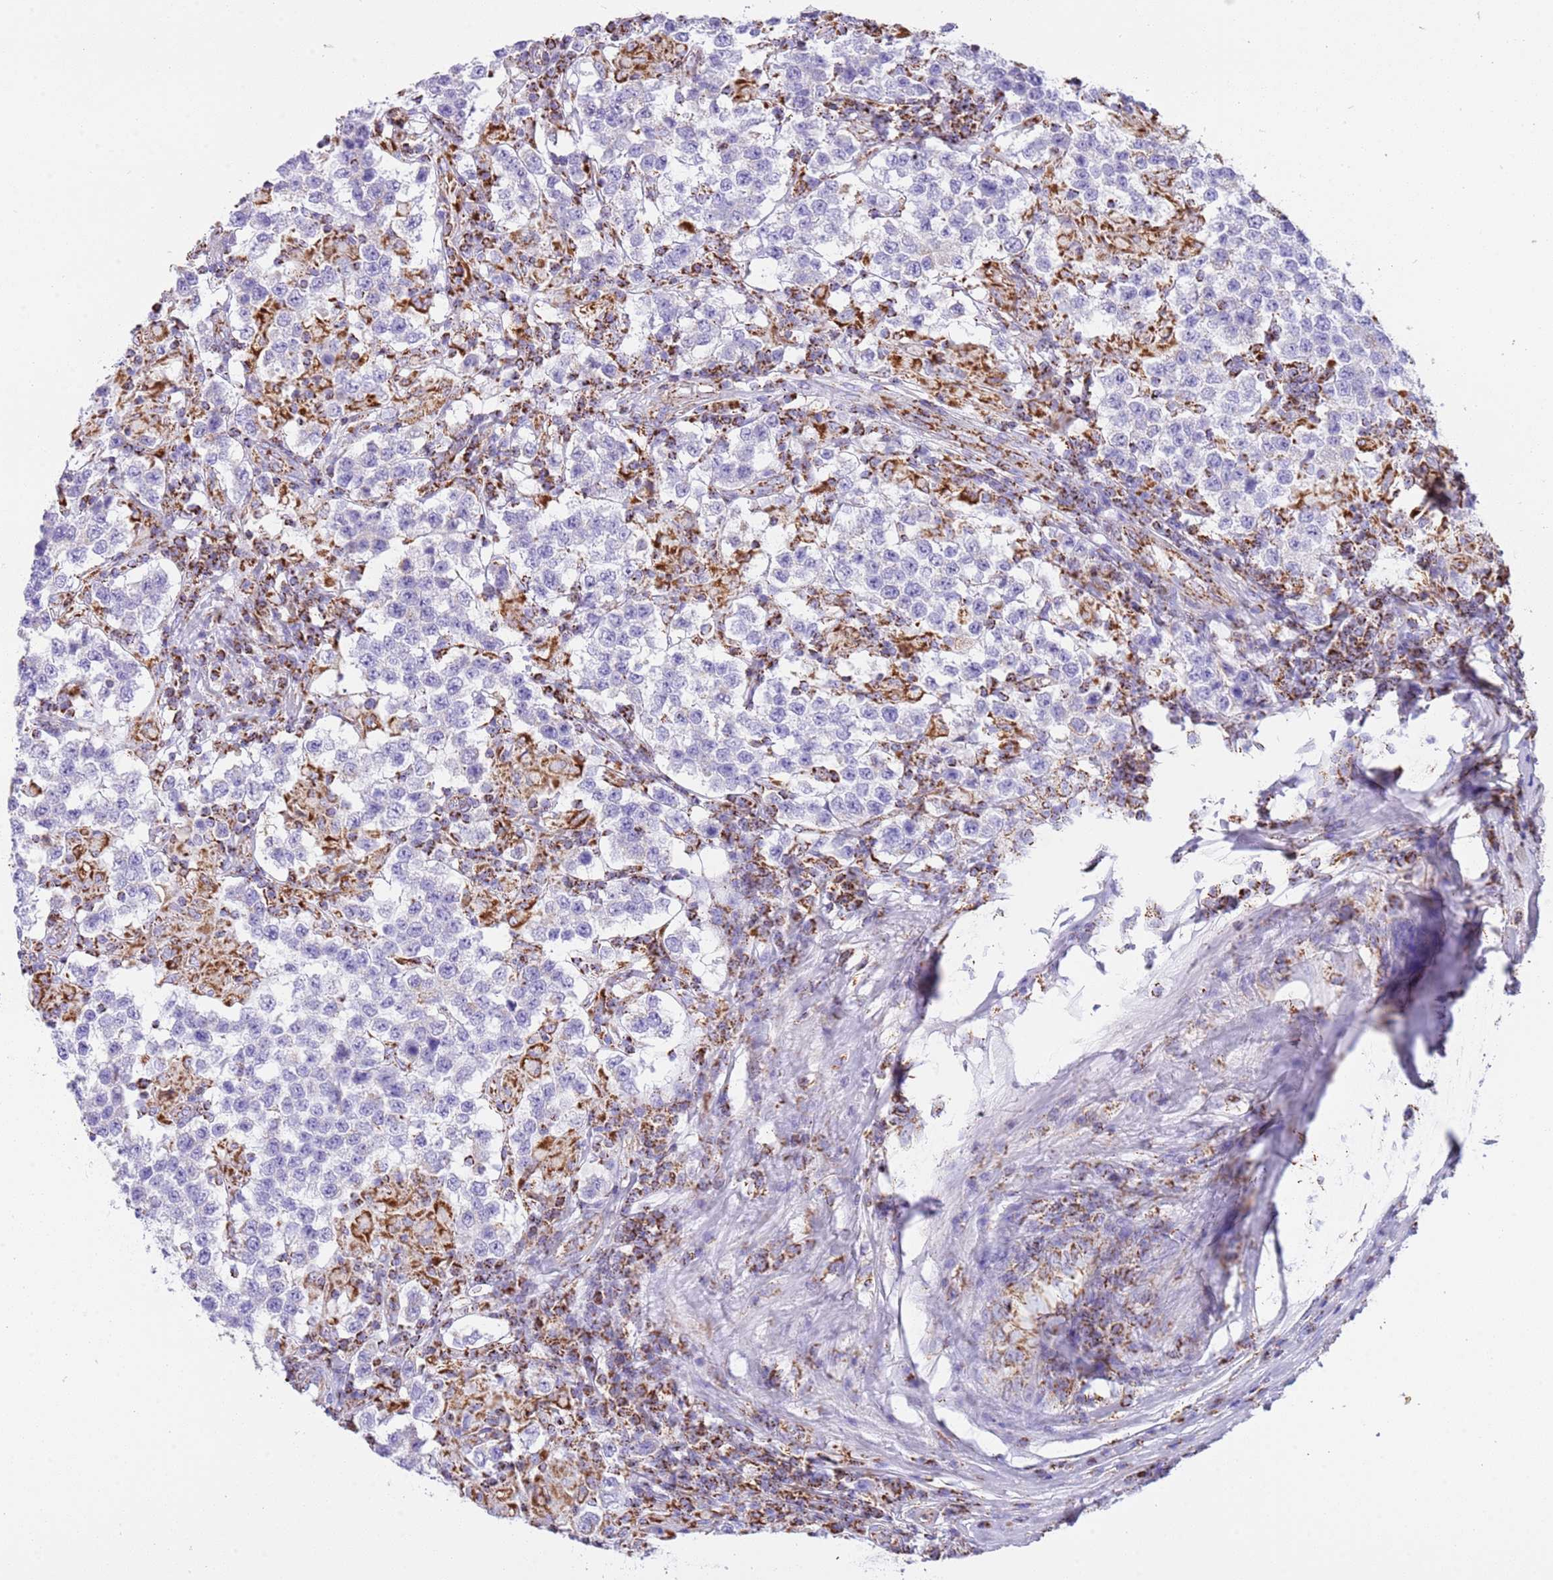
{"staining": {"intensity": "negative", "quantity": "none", "location": "none"}, "tissue": "testis cancer", "cell_type": "Tumor cells", "image_type": "cancer", "snomed": [{"axis": "morphology", "description": "Seminoma, NOS"}, {"axis": "morphology", "description": "Carcinoma, Embryonal, NOS"}, {"axis": "topography", "description": "Testis"}], "caption": "IHC photomicrograph of testis cancer (seminoma) stained for a protein (brown), which demonstrates no expression in tumor cells.", "gene": "SUCLG2", "patient": {"sex": "male", "age": 41}}